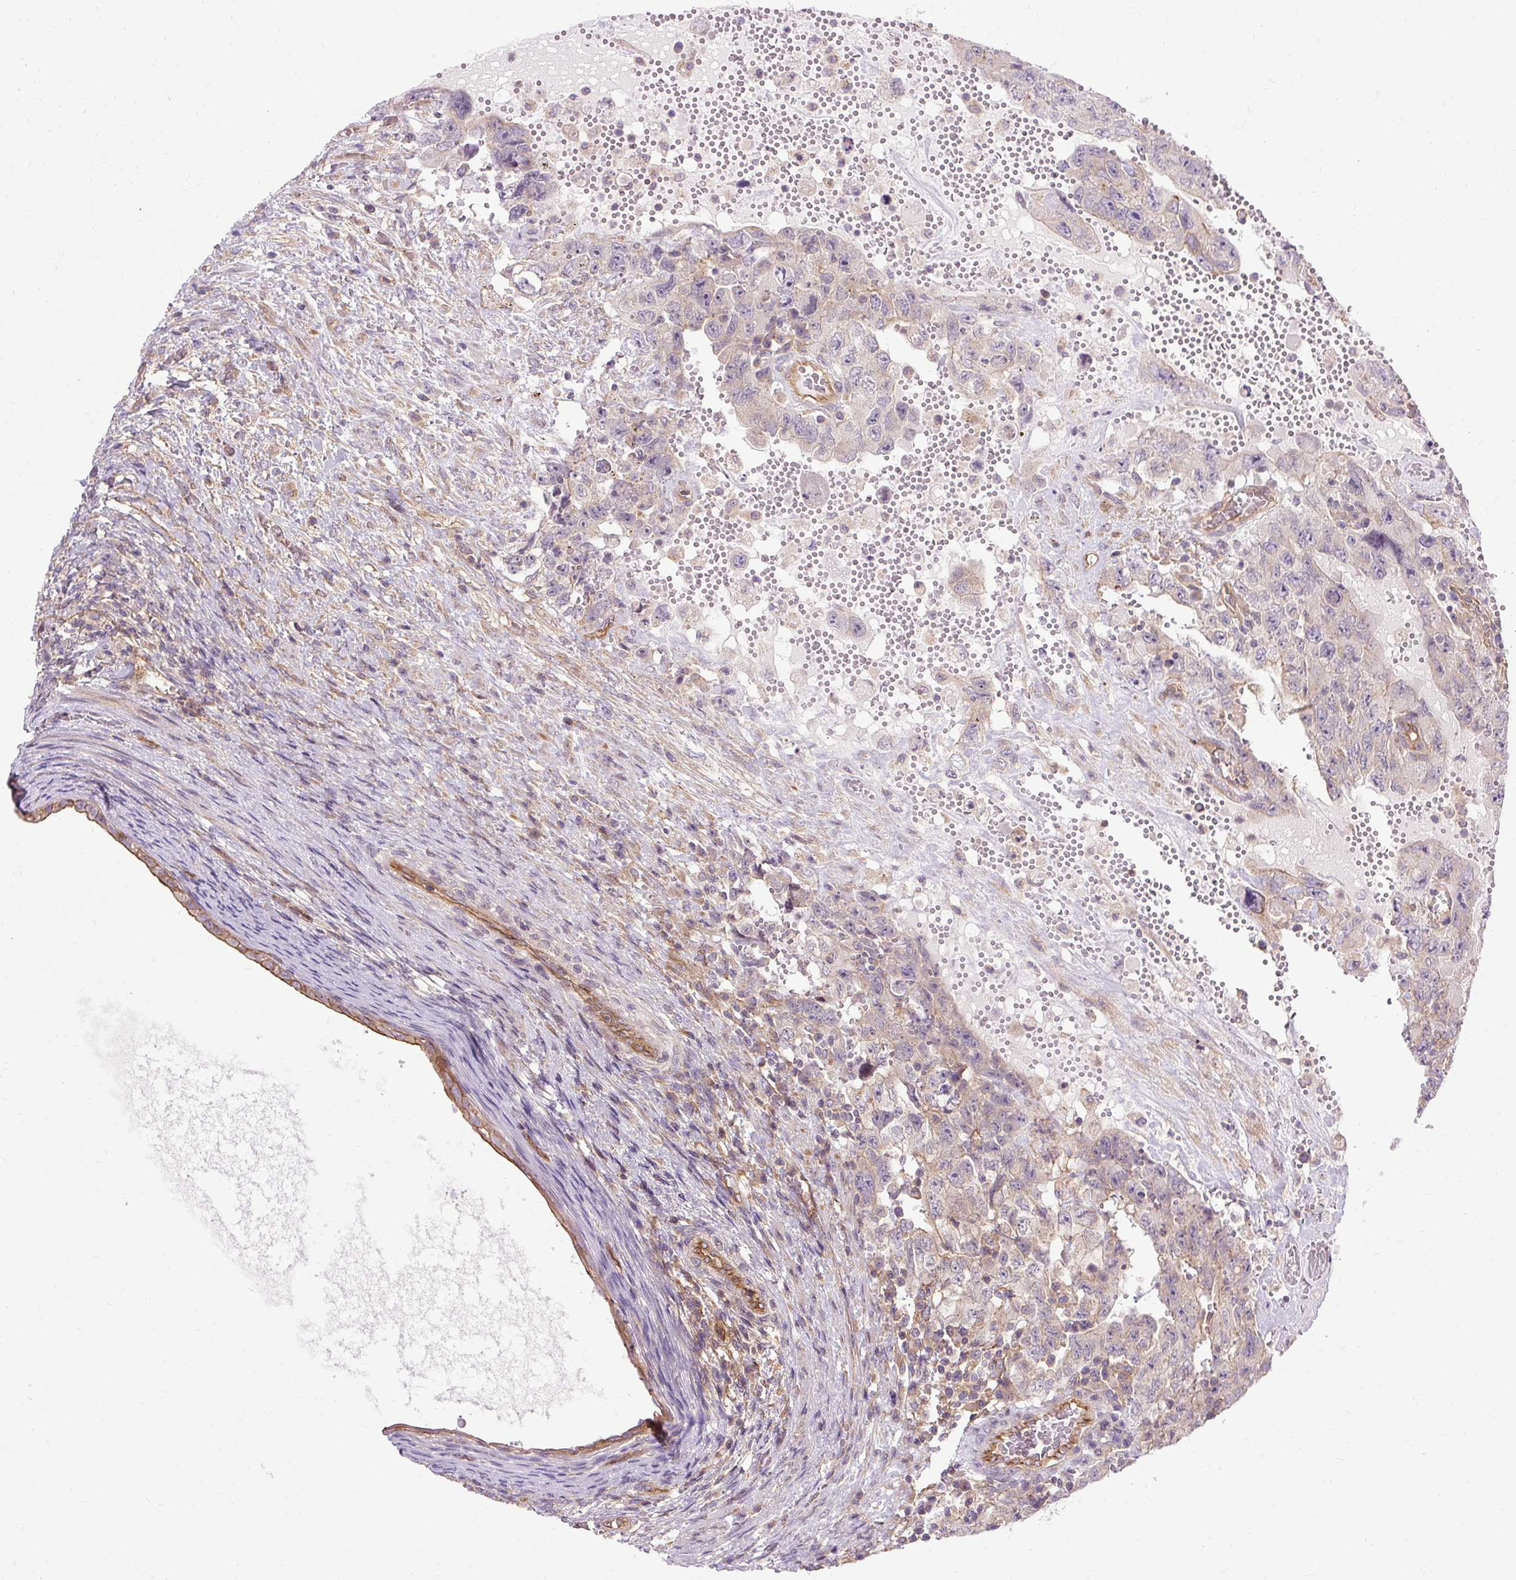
{"staining": {"intensity": "negative", "quantity": "none", "location": "none"}, "tissue": "testis cancer", "cell_type": "Tumor cells", "image_type": "cancer", "snomed": [{"axis": "morphology", "description": "Carcinoma, Embryonal, NOS"}, {"axis": "topography", "description": "Testis"}], "caption": "The IHC histopathology image has no significant staining in tumor cells of testis cancer (embryonal carcinoma) tissue. The staining was performed using DAB (3,3'-diaminobenzidine) to visualize the protein expression in brown, while the nuclei were stained in blue with hematoxylin (Magnification: 20x).", "gene": "CCDC93", "patient": {"sex": "male", "age": 26}}